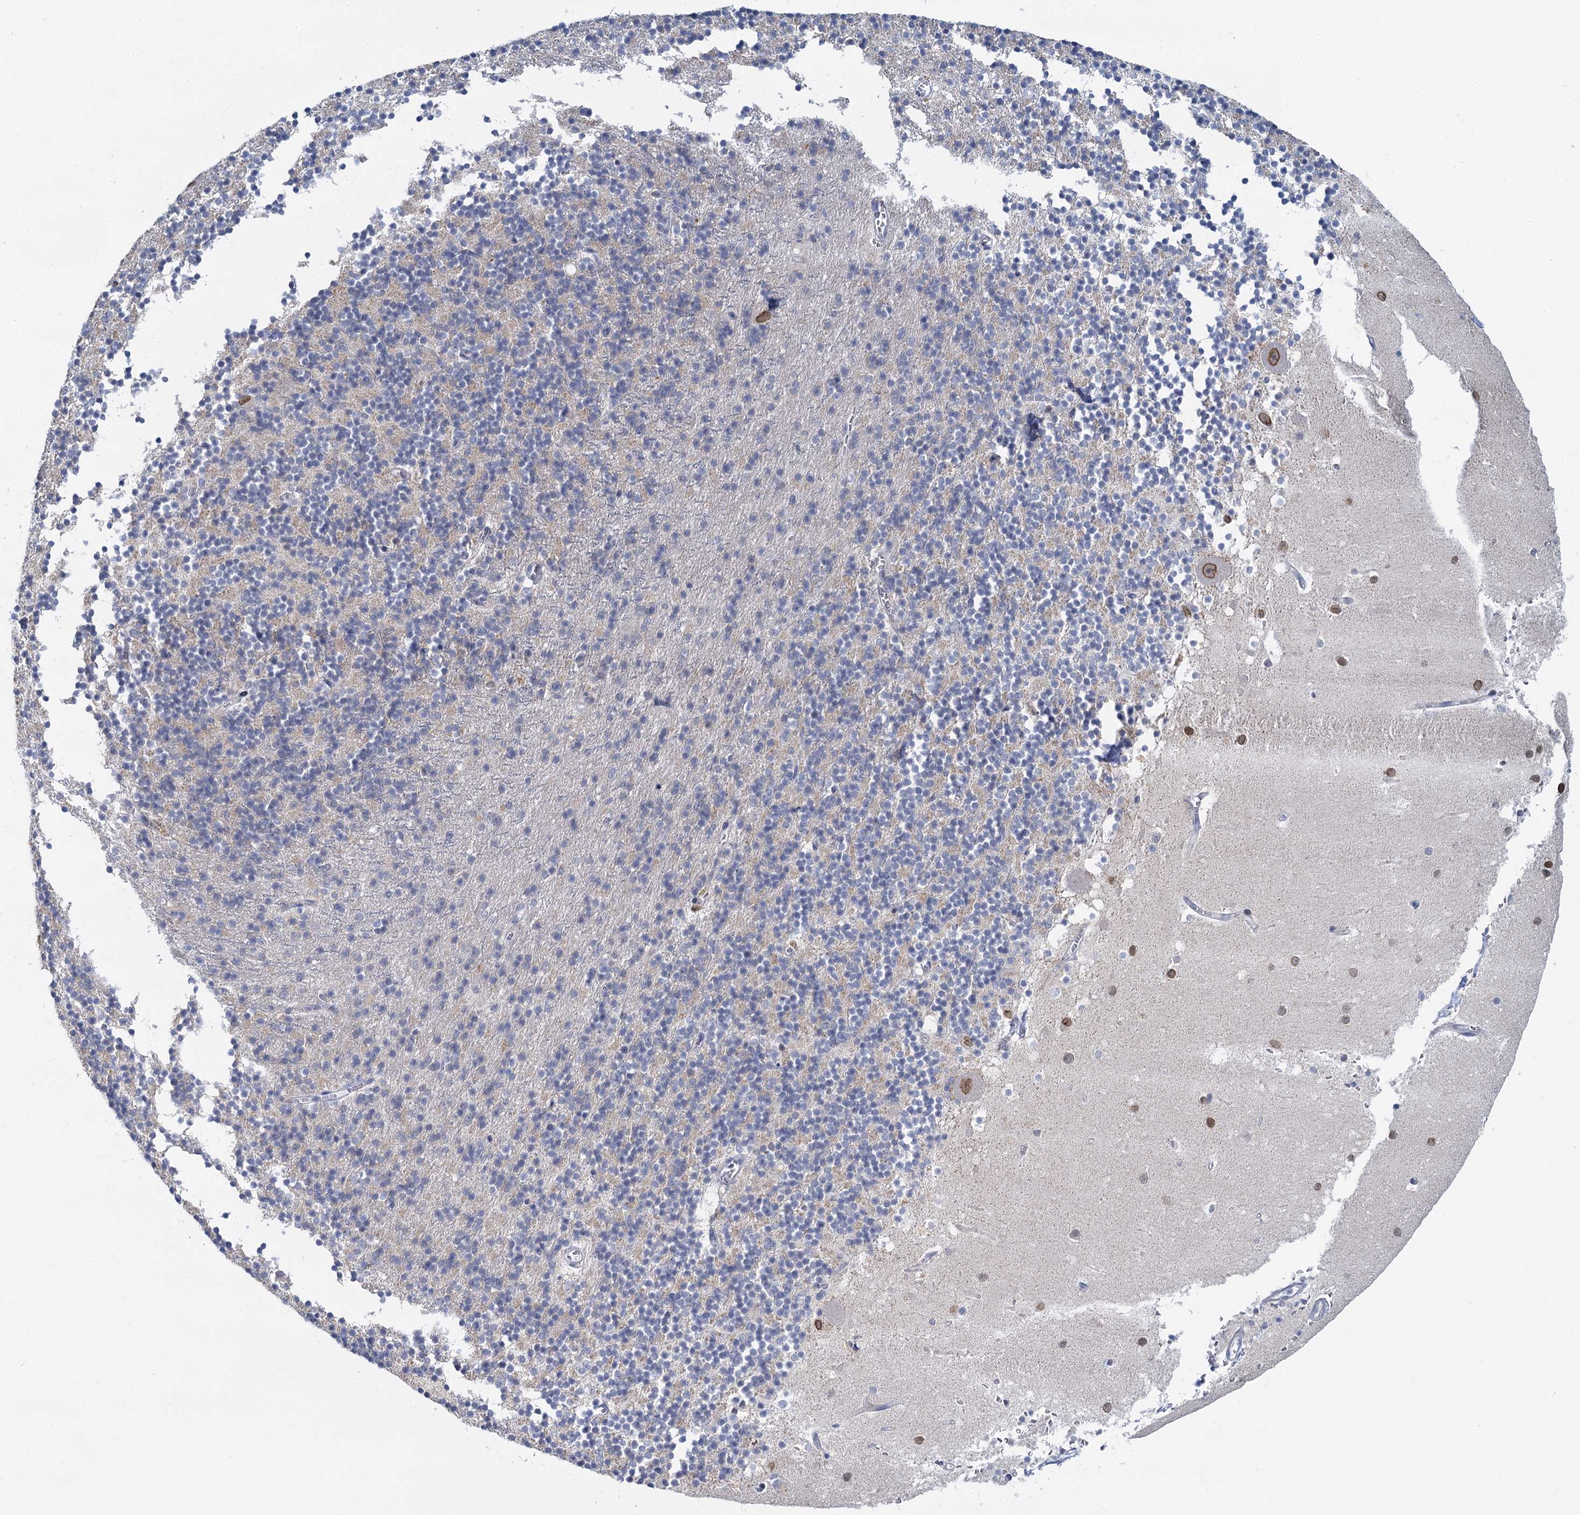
{"staining": {"intensity": "negative", "quantity": "none", "location": "none"}, "tissue": "cerebellum", "cell_type": "Cells in granular layer", "image_type": "normal", "snomed": [{"axis": "morphology", "description": "Normal tissue, NOS"}, {"axis": "topography", "description": "Cerebellum"}], "caption": "DAB (3,3'-diaminobenzidine) immunohistochemical staining of benign human cerebellum displays no significant staining in cells in granular layer.", "gene": "ACRBP", "patient": {"sex": "male", "age": 54}}